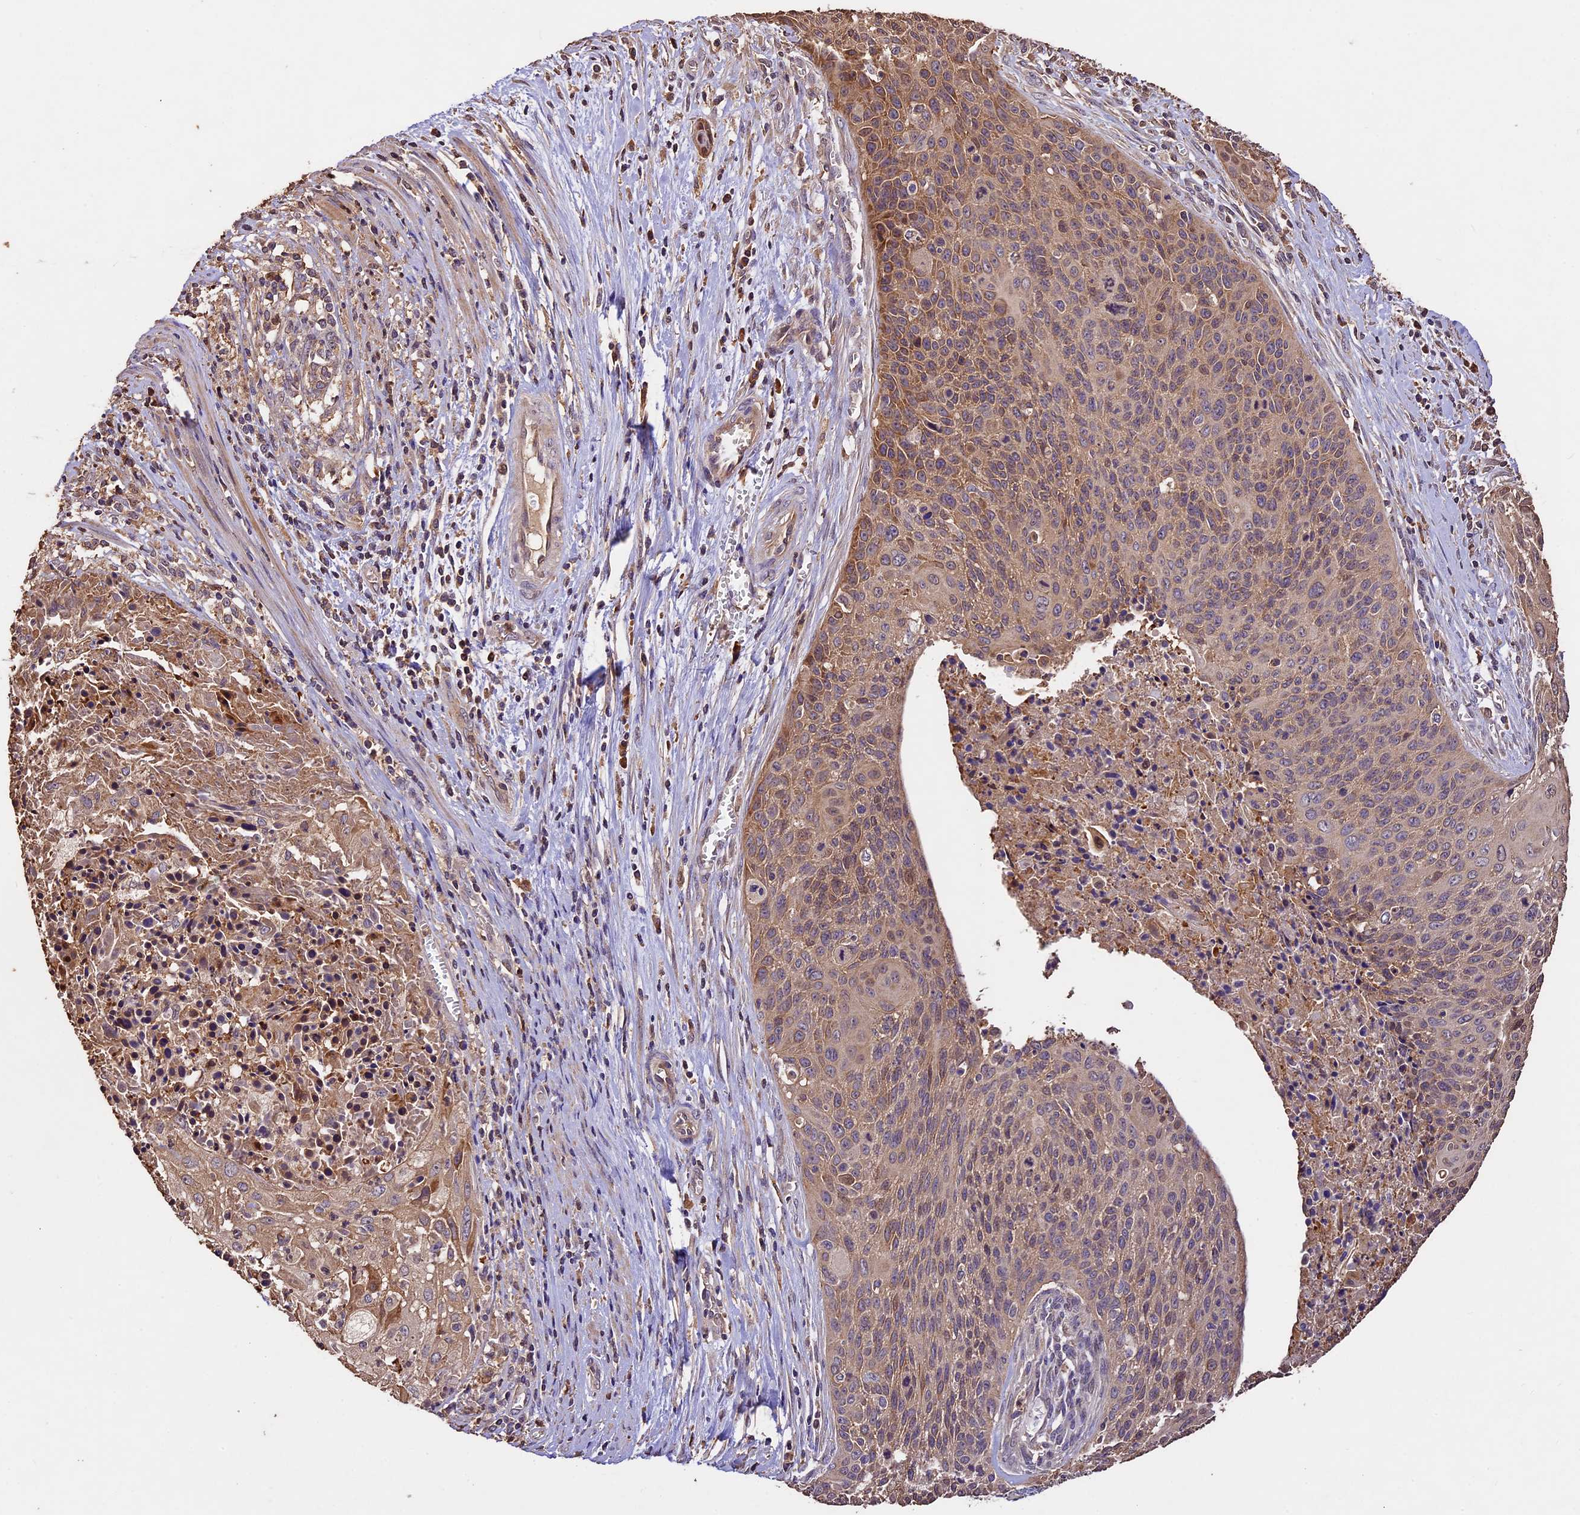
{"staining": {"intensity": "weak", "quantity": ">75%", "location": "cytoplasmic/membranous"}, "tissue": "cervical cancer", "cell_type": "Tumor cells", "image_type": "cancer", "snomed": [{"axis": "morphology", "description": "Squamous cell carcinoma, NOS"}, {"axis": "topography", "description": "Cervix"}], "caption": "This histopathology image exhibits cervical cancer (squamous cell carcinoma) stained with immunohistochemistry (IHC) to label a protein in brown. The cytoplasmic/membranous of tumor cells show weak positivity for the protein. Nuclei are counter-stained blue.", "gene": "CRLF1", "patient": {"sex": "female", "age": 55}}